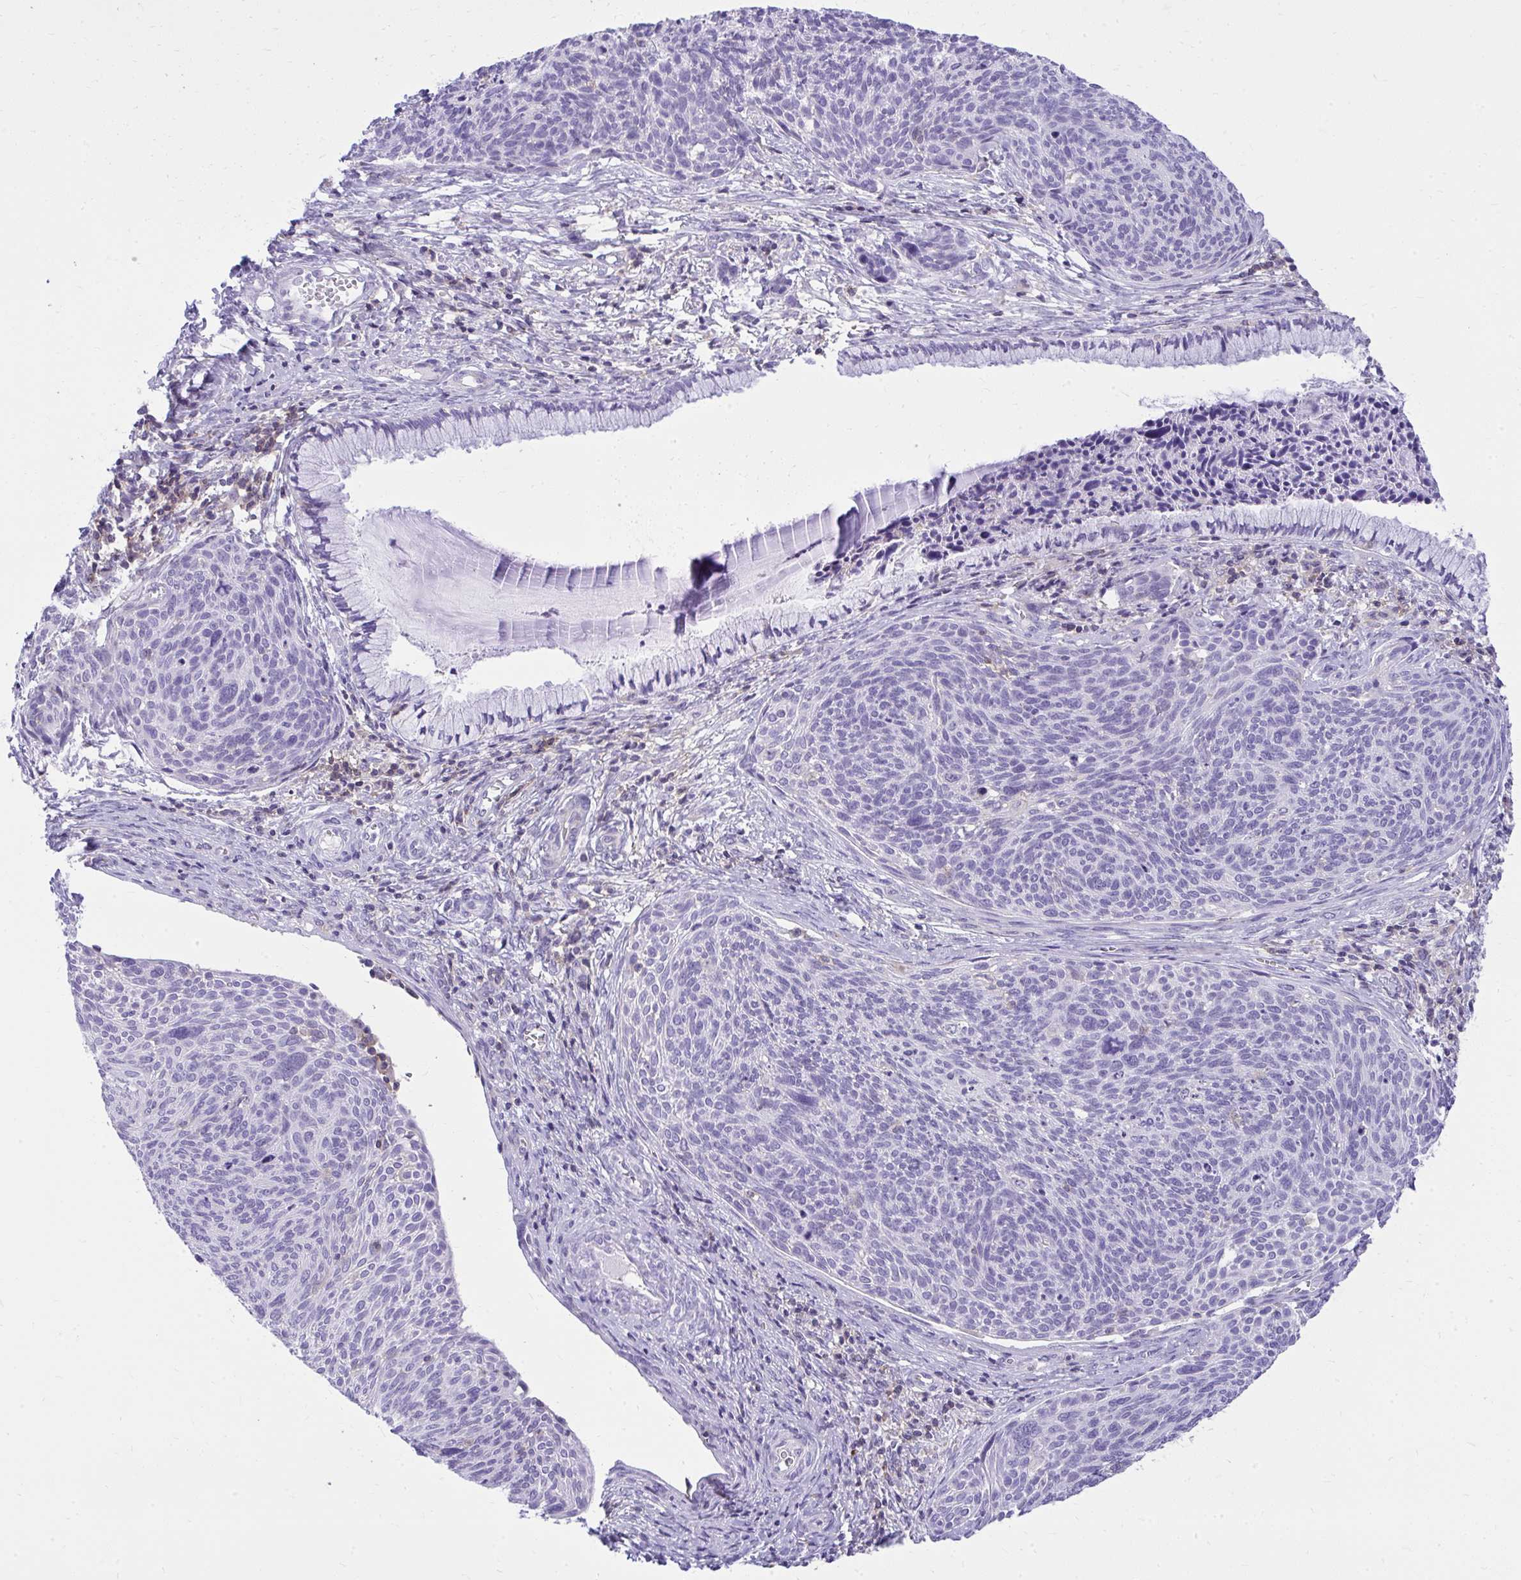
{"staining": {"intensity": "negative", "quantity": "none", "location": "none"}, "tissue": "cervical cancer", "cell_type": "Tumor cells", "image_type": "cancer", "snomed": [{"axis": "morphology", "description": "Squamous cell carcinoma, NOS"}, {"axis": "topography", "description": "Cervix"}], "caption": "This is an immunohistochemistry (IHC) image of human cervical cancer. There is no expression in tumor cells.", "gene": "GPRIN3", "patient": {"sex": "female", "age": 49}}